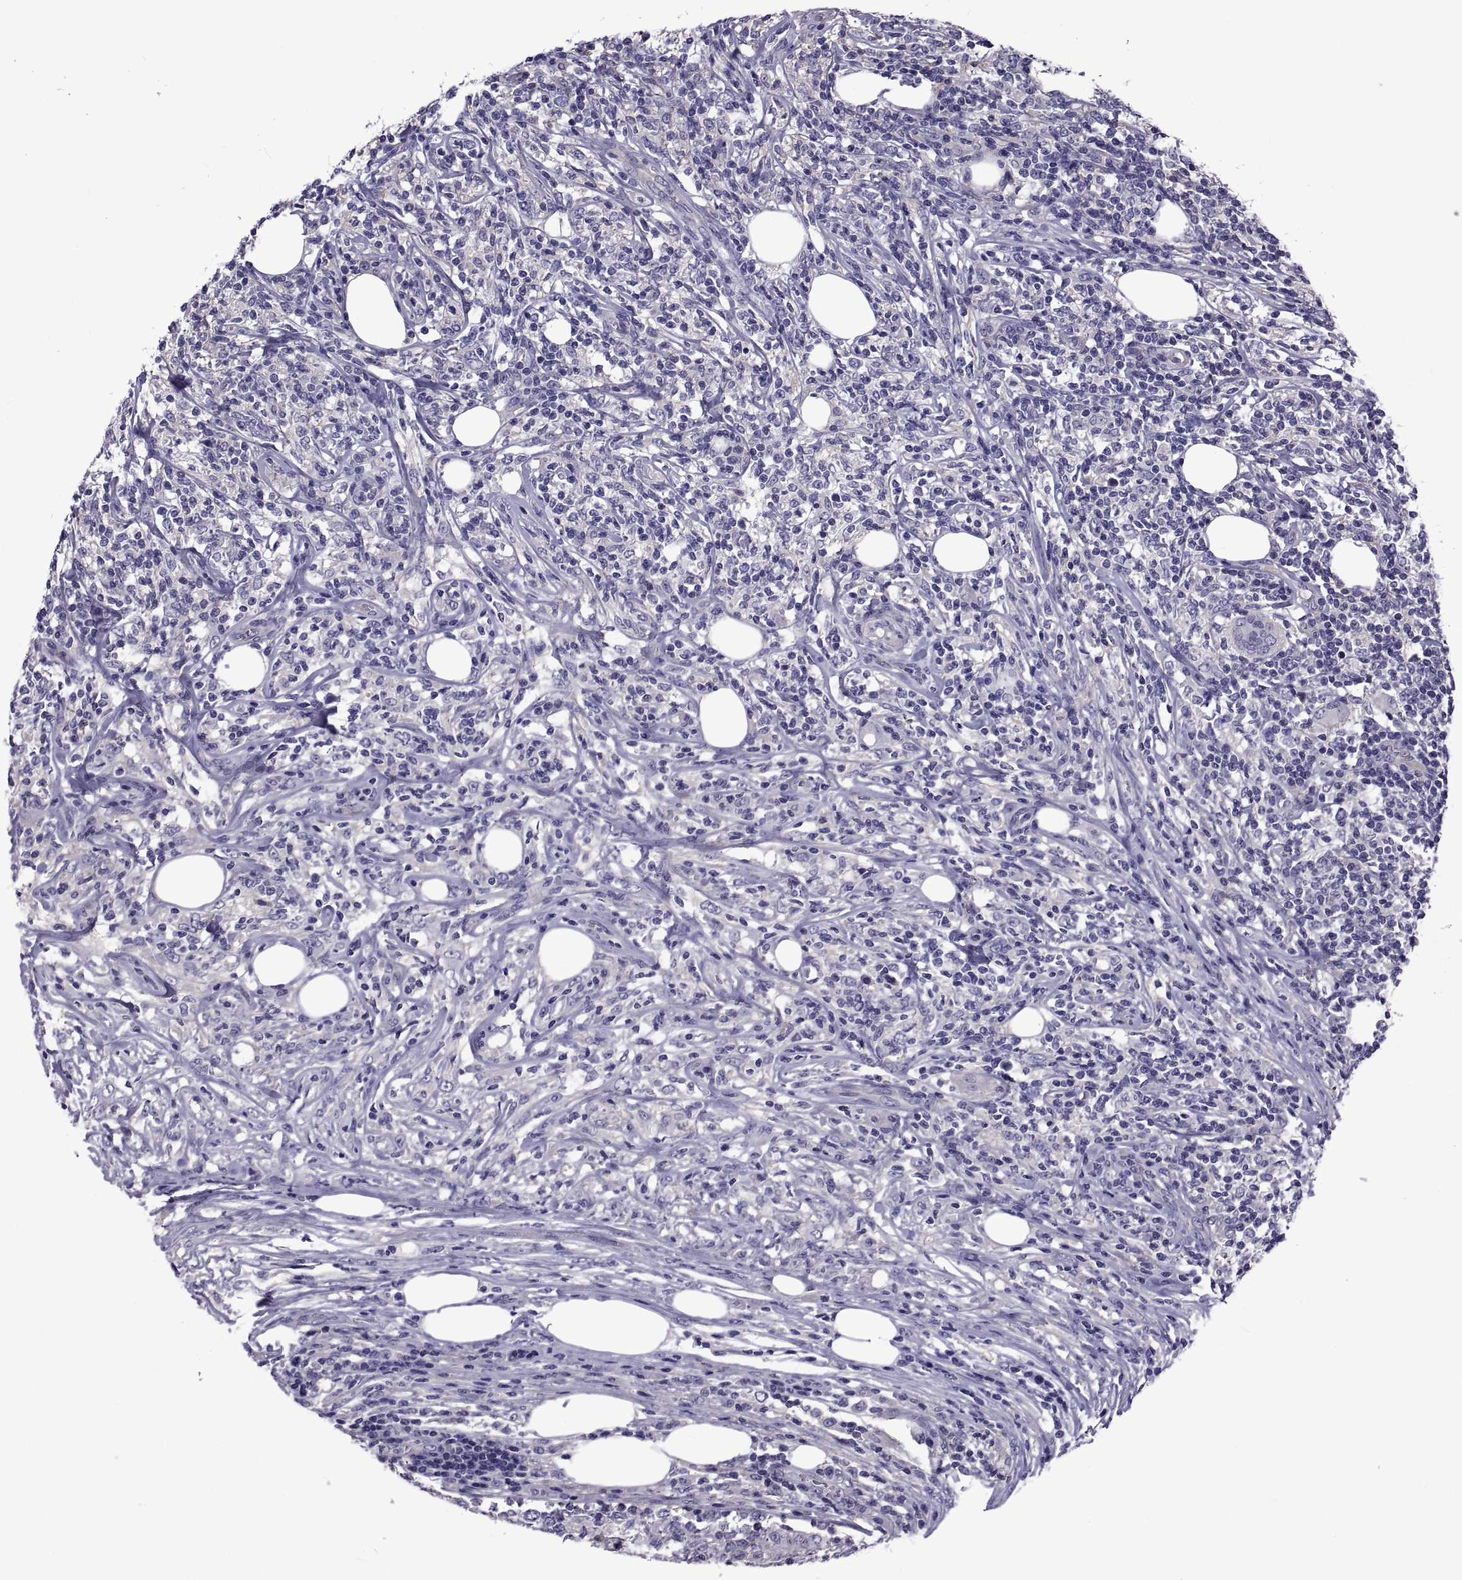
{"staining": {"intensity": "negative", "quantity": "none", "location": "none"}, "tissue": "lymphoma", "cell_type": "Tumor cells", "image_type": "cancer", "snomed": [{"axis": "morphology", "description": "Malignant lymphoma, non-Hodgkin's type, High grade"}, {"axis": "topography", "description": "Lymph node"}], "caption": "This is an immunohistochemistry photomicrograph of malignant lymphoma, non-Hodgkin's type (high-grade). There is no expression in tumor cells.", "gene": "TMC3", "patient": {"sex": "female", "age": 84}}